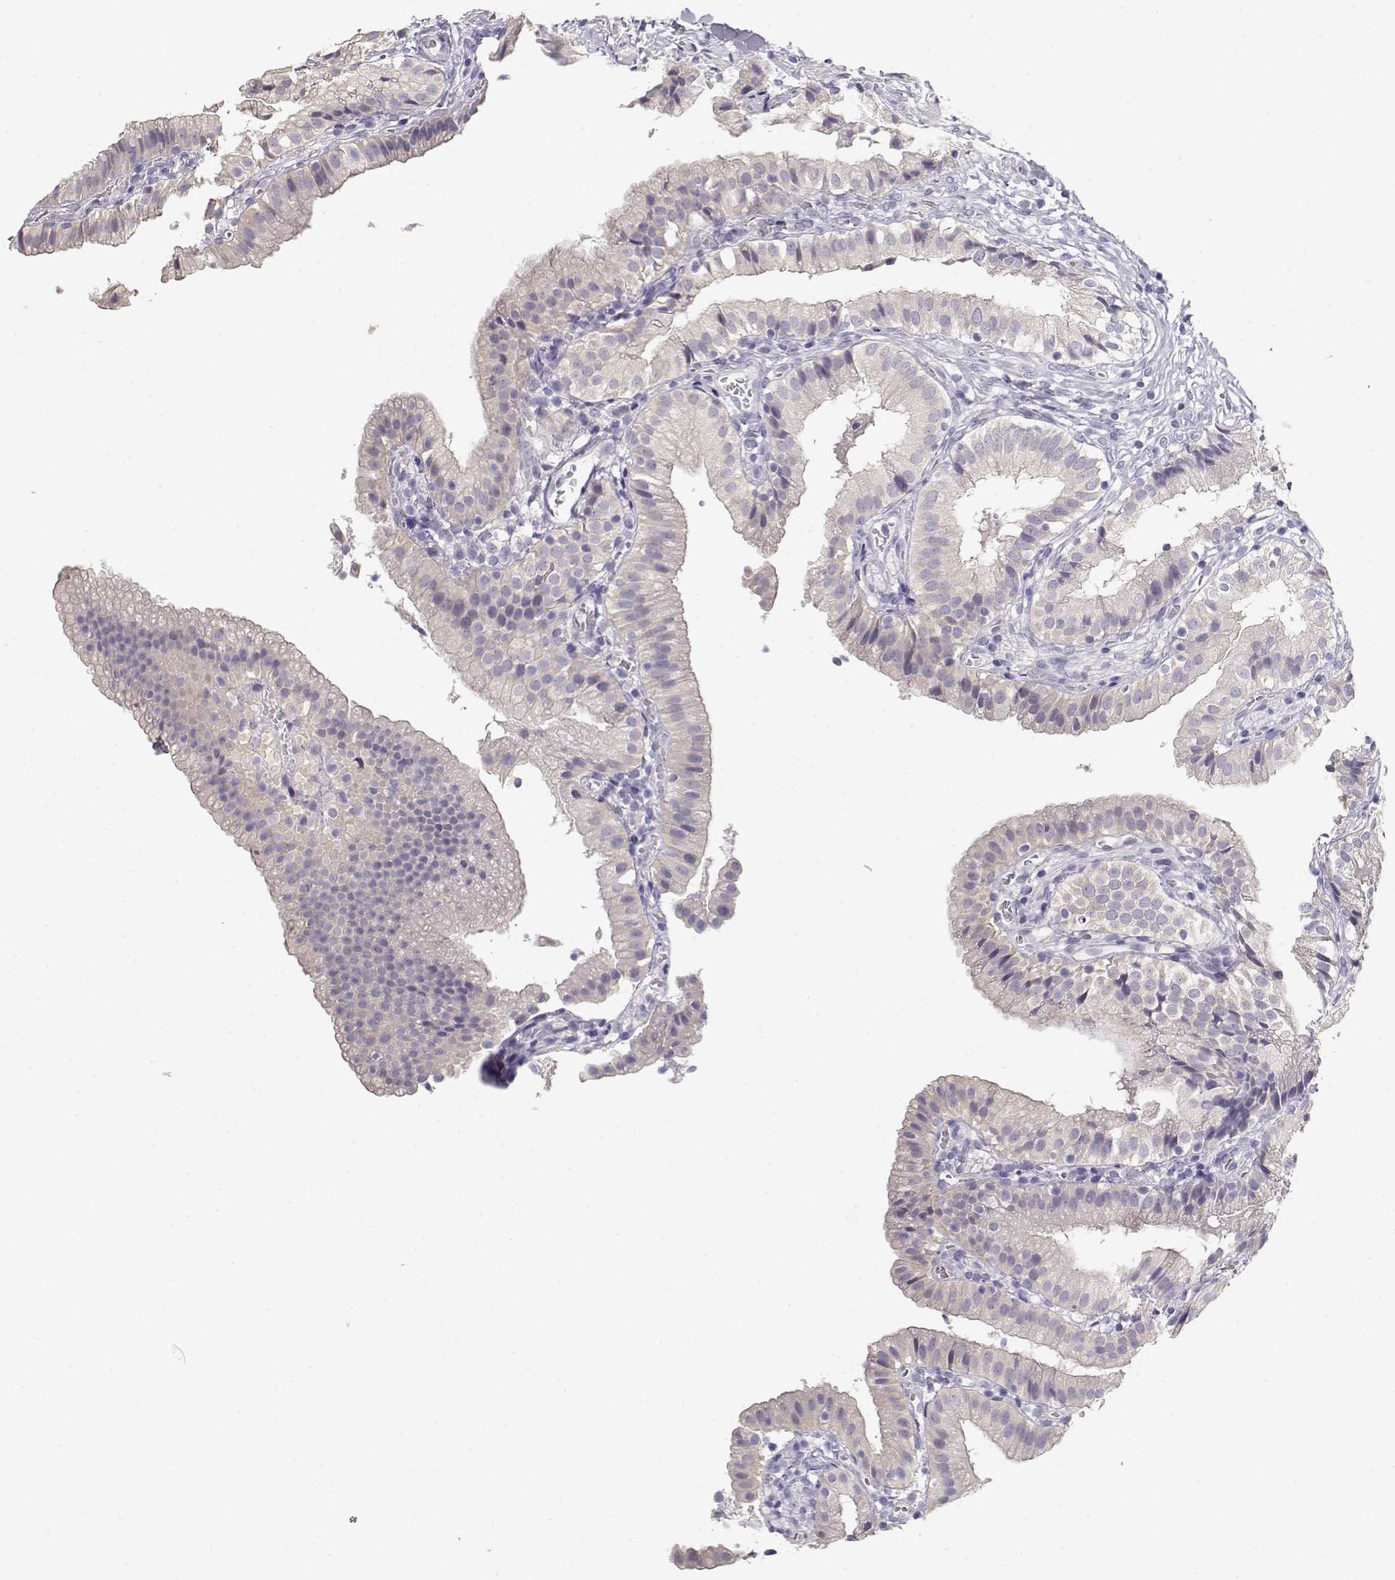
{"staining": {"intensity": "negative", "quantity": "none", "location": "none"}, "tissue": "gallbladder", "cell_type": "Glandular cells", "image_type": "normal", "snomed": [{"axis": "morphology", "description": "Normal tissue, NOS"}, {"axis": "topography", "description": "Gallbladder"}], "caption": "Immunohistochemistry histopathology image of benign gallbladder stained for a protein (brown), which reveals no staining in glandular cells. (Brightfield microscopy of DAB (3,3'-diaminobenzidine) immunohistochemistry (IHC) at high magnification).", "gene": "GLIPR1L2", "patient": {"sex": "female", "age": 47}}